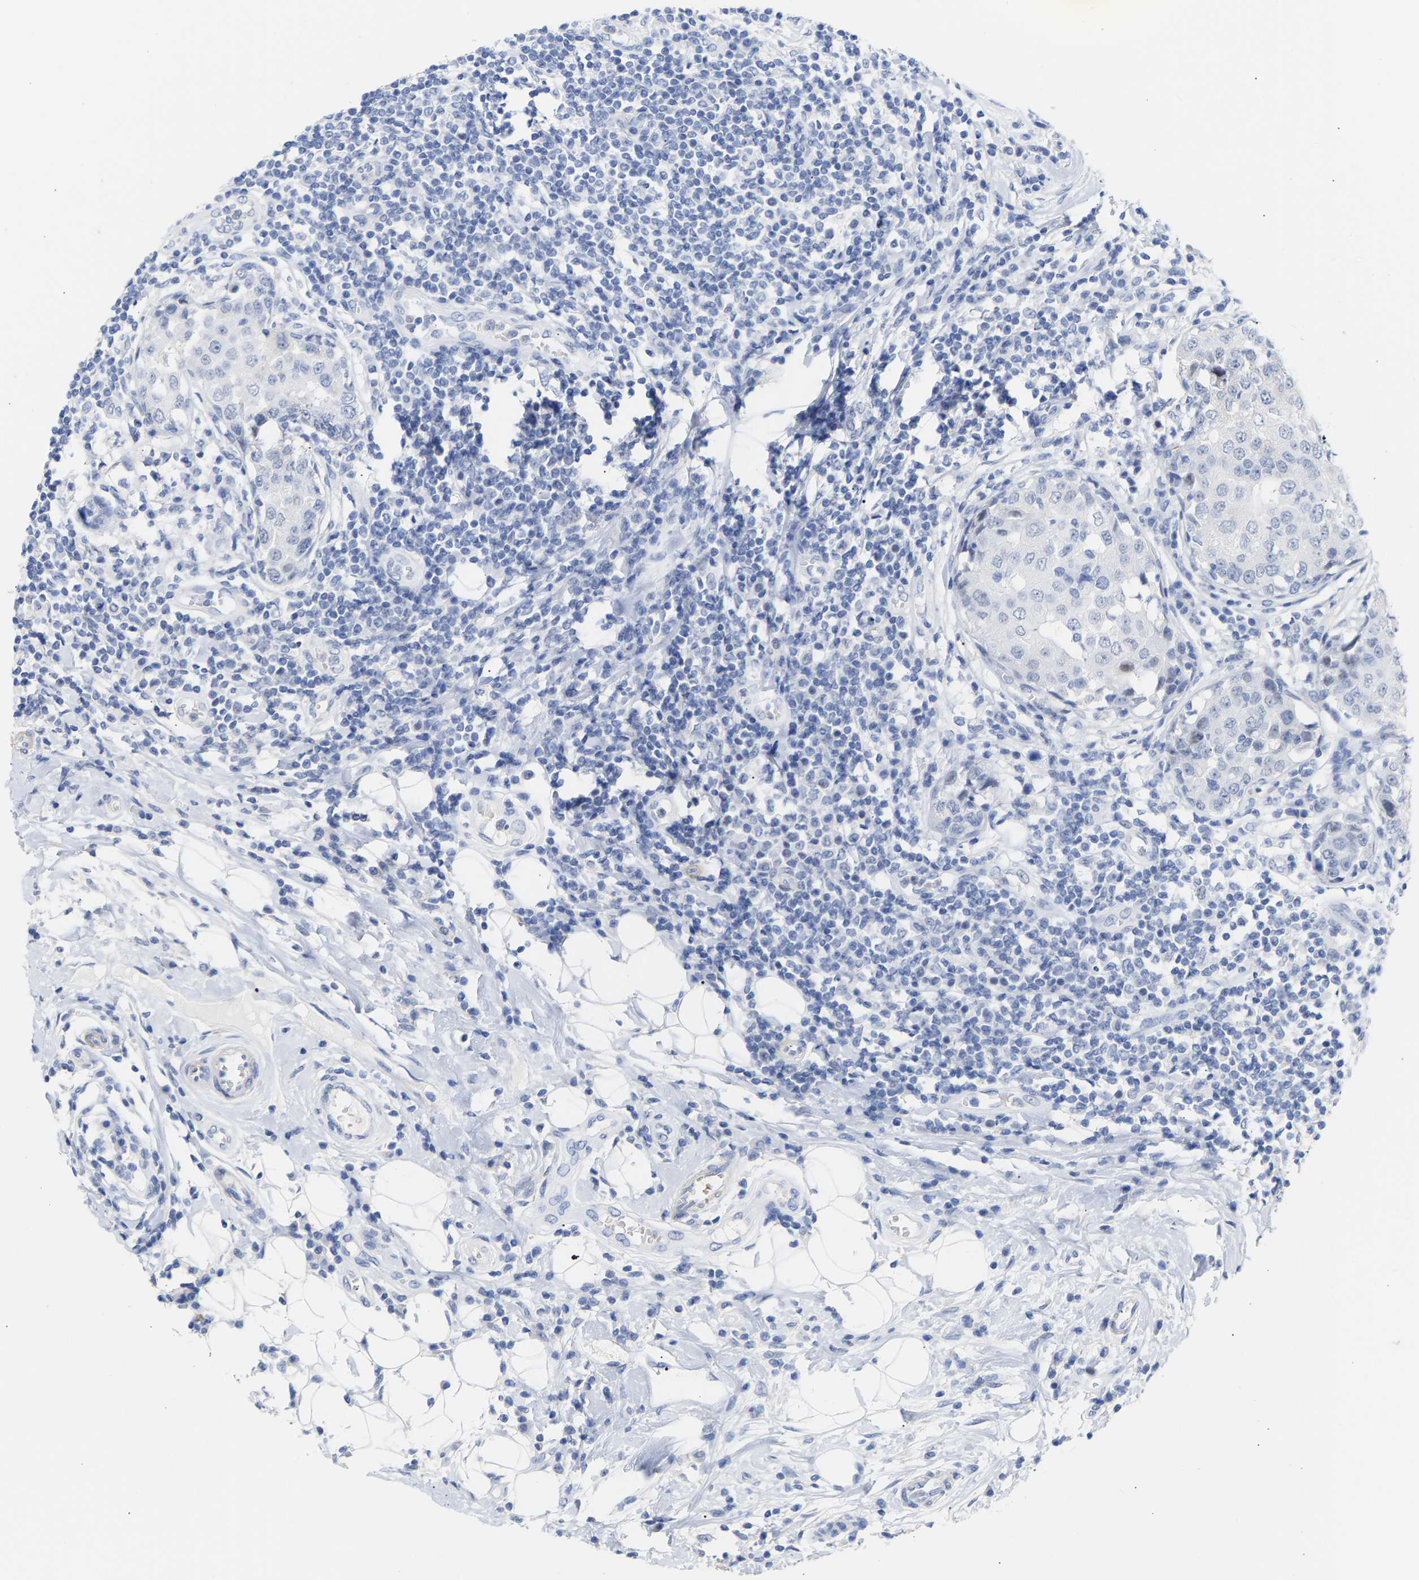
{"staining": {"intensity": "negative", "quantity": "none", "location": "none"}, "tissue": "breast cancer", "cell_type": "Tumor cells", "image_type": "cancer", "snomed": [{"axis": "morphology", "description": "Duct carcinoma"}, {"axis": "topography", "description": "Breast"}], "caption": "This micrograph is of breast intraductal carcinoma stained with immunohistochemistry to label a protein in brown with the nuclei are counter-stained blue. There is no positivity in tumor cells.", "gene": "AMPH", "patient": {"sex": "female", "age": 27}}